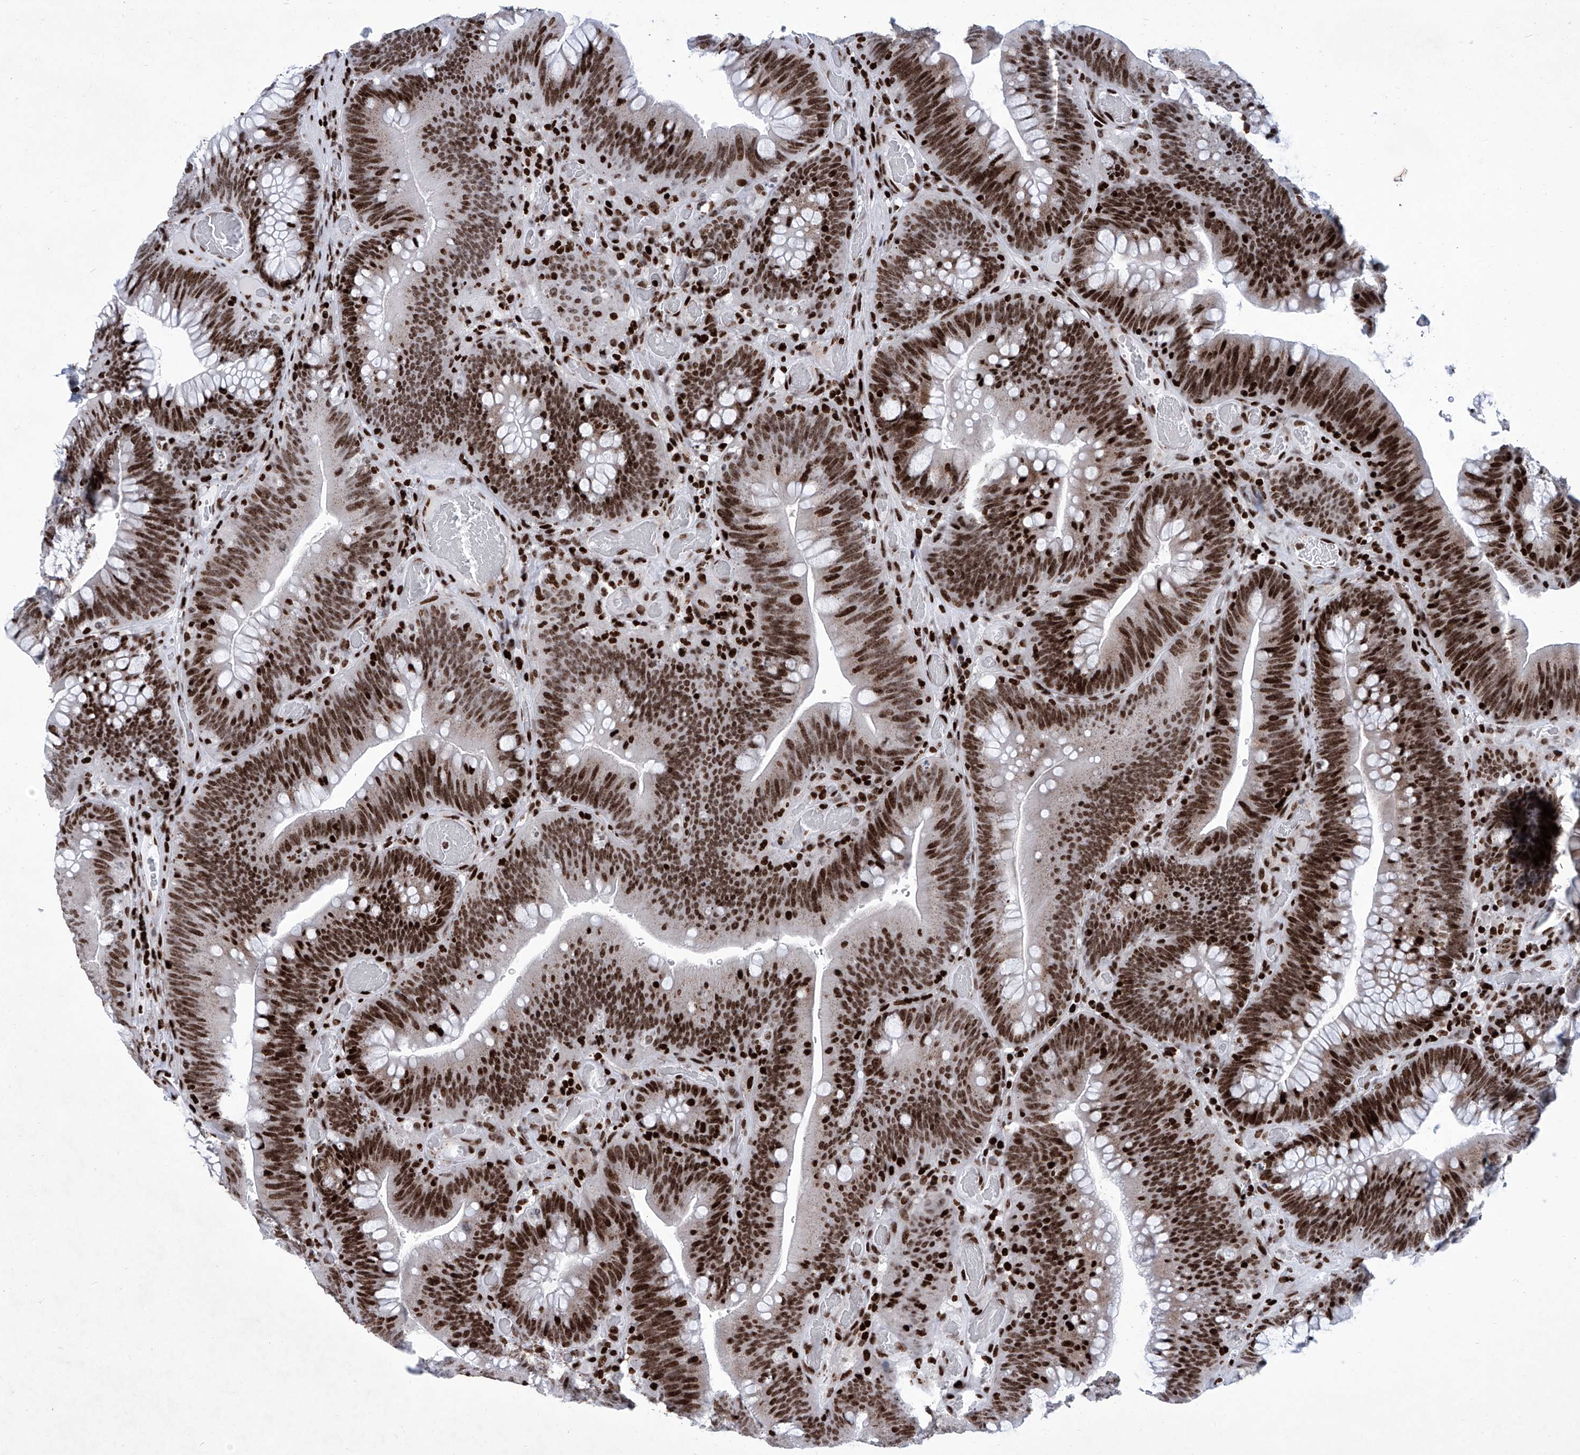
{"staining": {"intensity": "strong", "quantity": ">75%", "location": "nuclear"}, "tissue": "colorectal cancer", "cell_type": "Tumor cells", "image_type": "cancer", "snomed": [{"axis": "morphology", "description": "Normal tissue, NOS"}, {"axis": "topography", "description": "Colon"}], "caption": "A micrograph of human colorectal cancer stained for a protein reveals strong nuclear brown staining in tumor cells. Immunohistochemistry stains the protein in brown and the nuclei are stained blue.", "gene": "HEY2", "patient": {"sex": "female", "age": 82}}